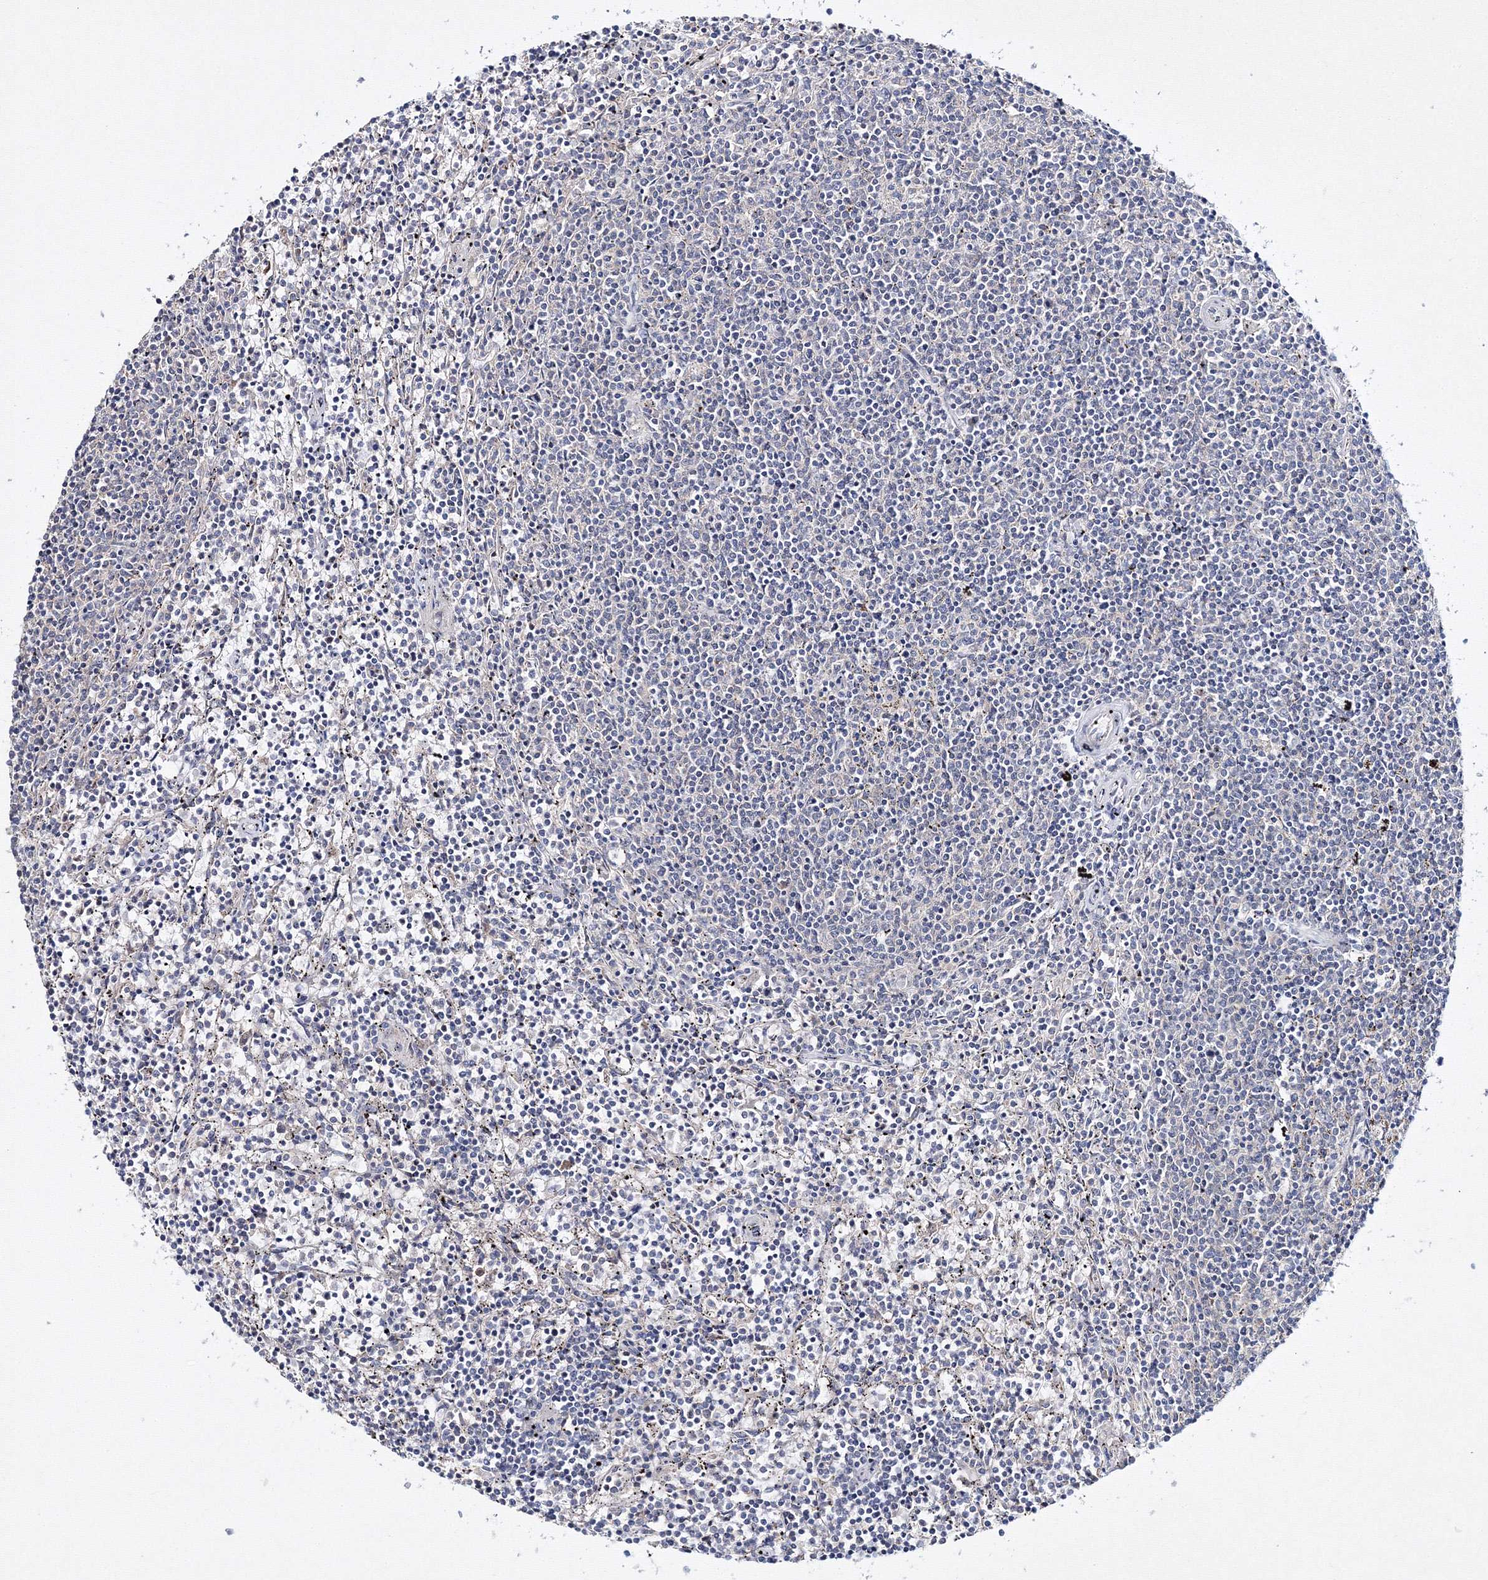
{"staining": {"intensity": "negative", "quantity": "none", "location": "none"}, "tissue": "lymphoma", "cell_type": "Tumor cells", "image_type": "cancer", "snomed": [{"axis": "morphology", "description": "Malignant lymphoma, non-Hodgkin's type, Low grade"}, {"axis": "topography", "description": "Spleen"}], "caption": "This image is of malignant lymphoma, non-Hodgkin's type (low-grade) stained with IHC to label a protein in brown with the nuclei are counter-stained blue. There is no positivity in tumor cells.", "gene": "NEU4", "patient": {"sex": "female", "age": 50}}